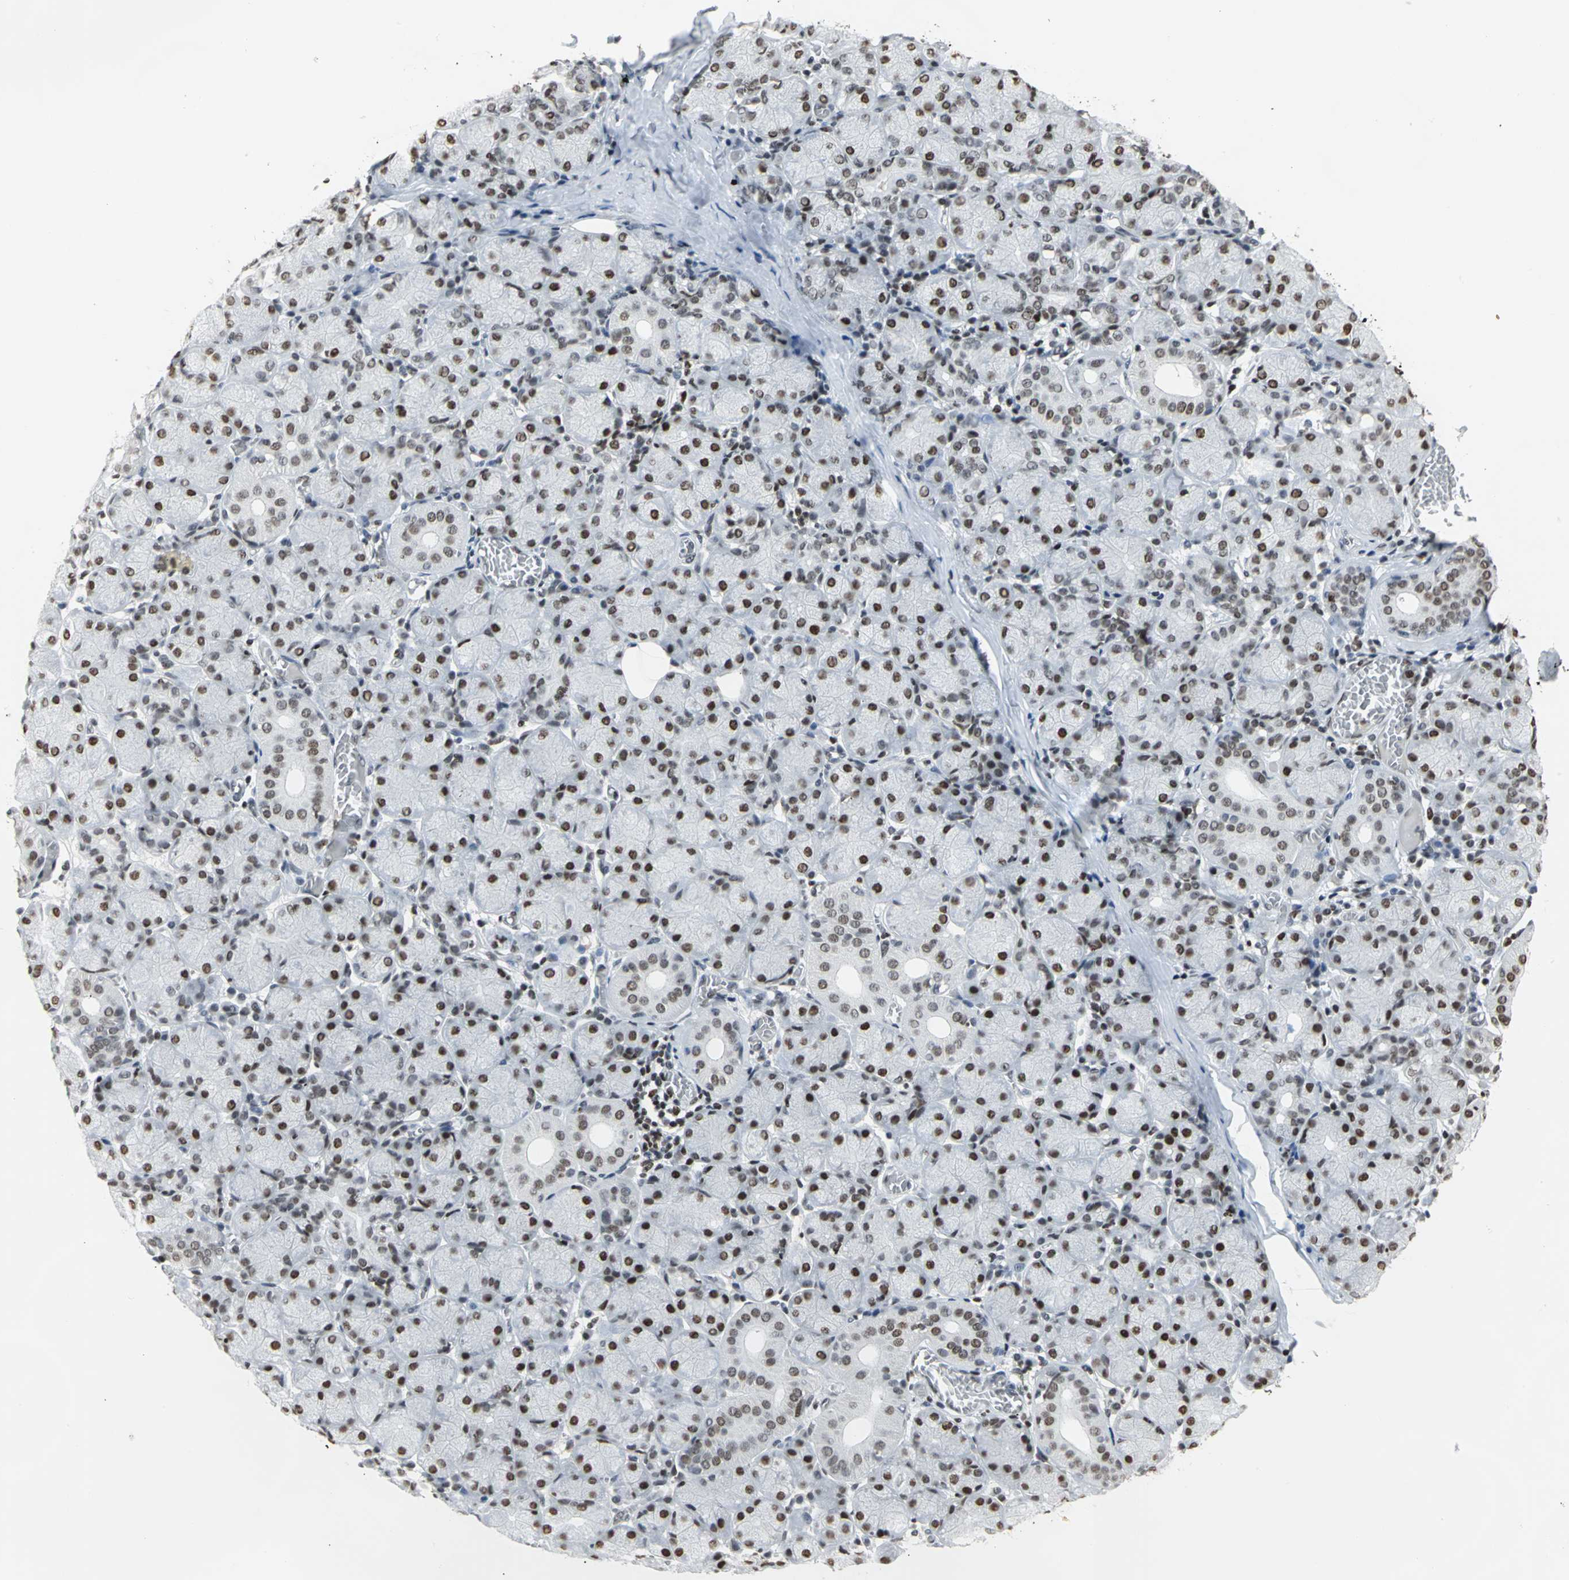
{"staining": {"intensity": "strong", "quantity": ">75%", "location": "nuclear"}, "tissue": "salivary gland", "cell_type": "Glandular cells", "image_type": "normal", "snomed": [{"axis": "morphology", "description": "Normal tissue, NOS"}, {"axis": "topography", "description": "Salivary gland"}], "caption": "DAB immunohistochemical staining of normal salivary gland demonstrates strong nuclear protein expression in approximately >75% of glandular cells.", "gene": "HNRNPD", "patient": {"sex": "female", "age": 24}}